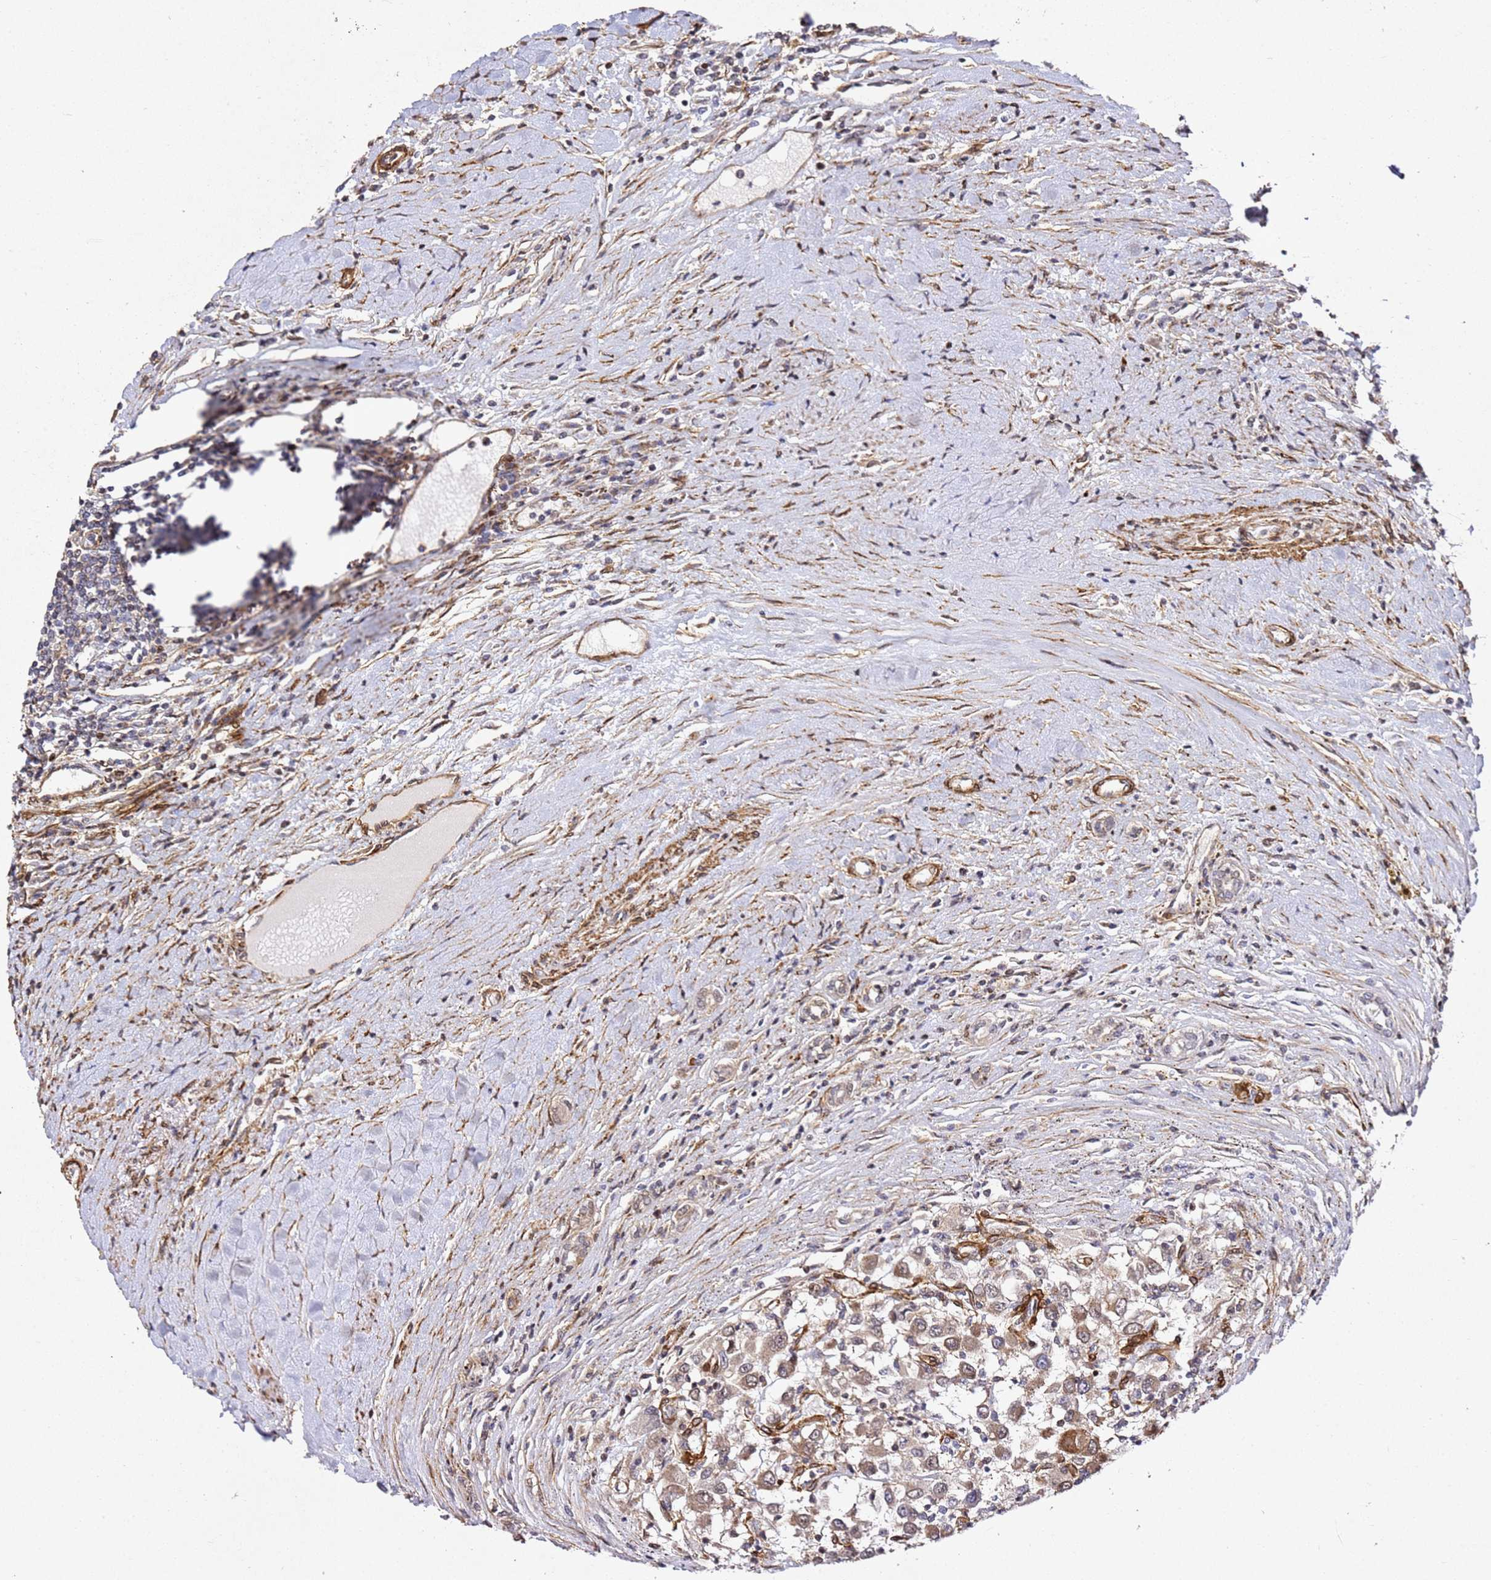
{"staining": {"intensity": "weak", "quantity": "<25%", "location": "cytoplasmic/membranous"}, "tissue": "renal cancer", "cell_type": "Tumor cells", "image_type": "cancer", "snomed": [{"axis": "morphology", "description": "Adenocarcinoma, NOS"}, {"axis": "topography", "description": "Kidney"}], "caption": "This is an IHC micrograph of human renal cancer (adenocarcinoma). There is no positivity in tumor cells.", "gene": "ZNF296", "patient": {"sex": "female", "age": 67}}